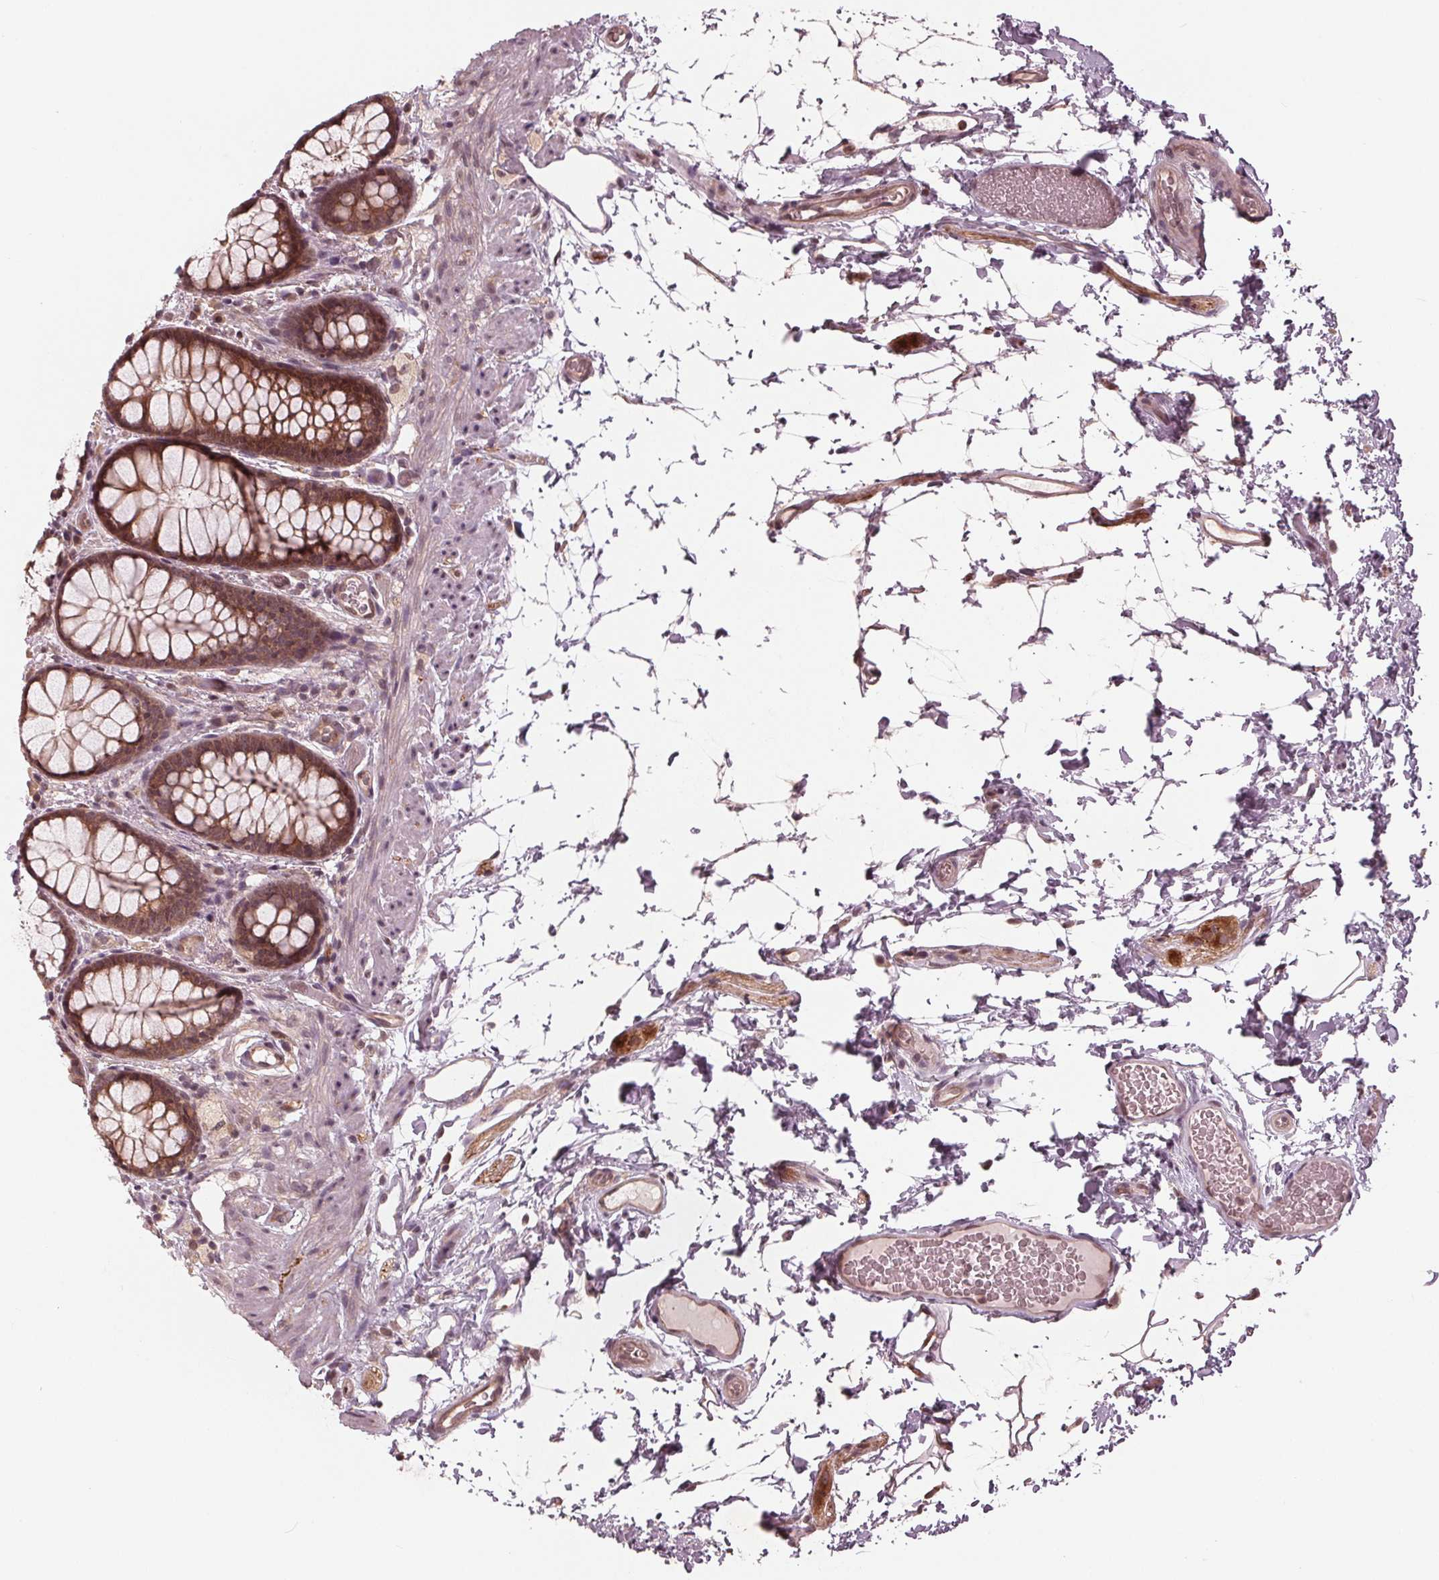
{"staining": {"intensity": "moderate", "quantity": ">75%", "location": "cytoplasmic/membranous,nuclear"}, "tissue": "rectum", "cell_type": "Glandular cells", "image_type": "normal", "snomed": [{"axis": "morphology", "description": "Normal tissue, NOS"}, {"axis": "topography", "description": "Rectum"}], "caption": "Protein staining of normal rectum shows moderate cytoplasmic/membranous,nuclear staining in about >75% of glandular cells. Ihc stains the protein in brown and the nuclei are stained blue.", "gene": "ZNF471", "patient": {"sex": "female", "age": 62}}